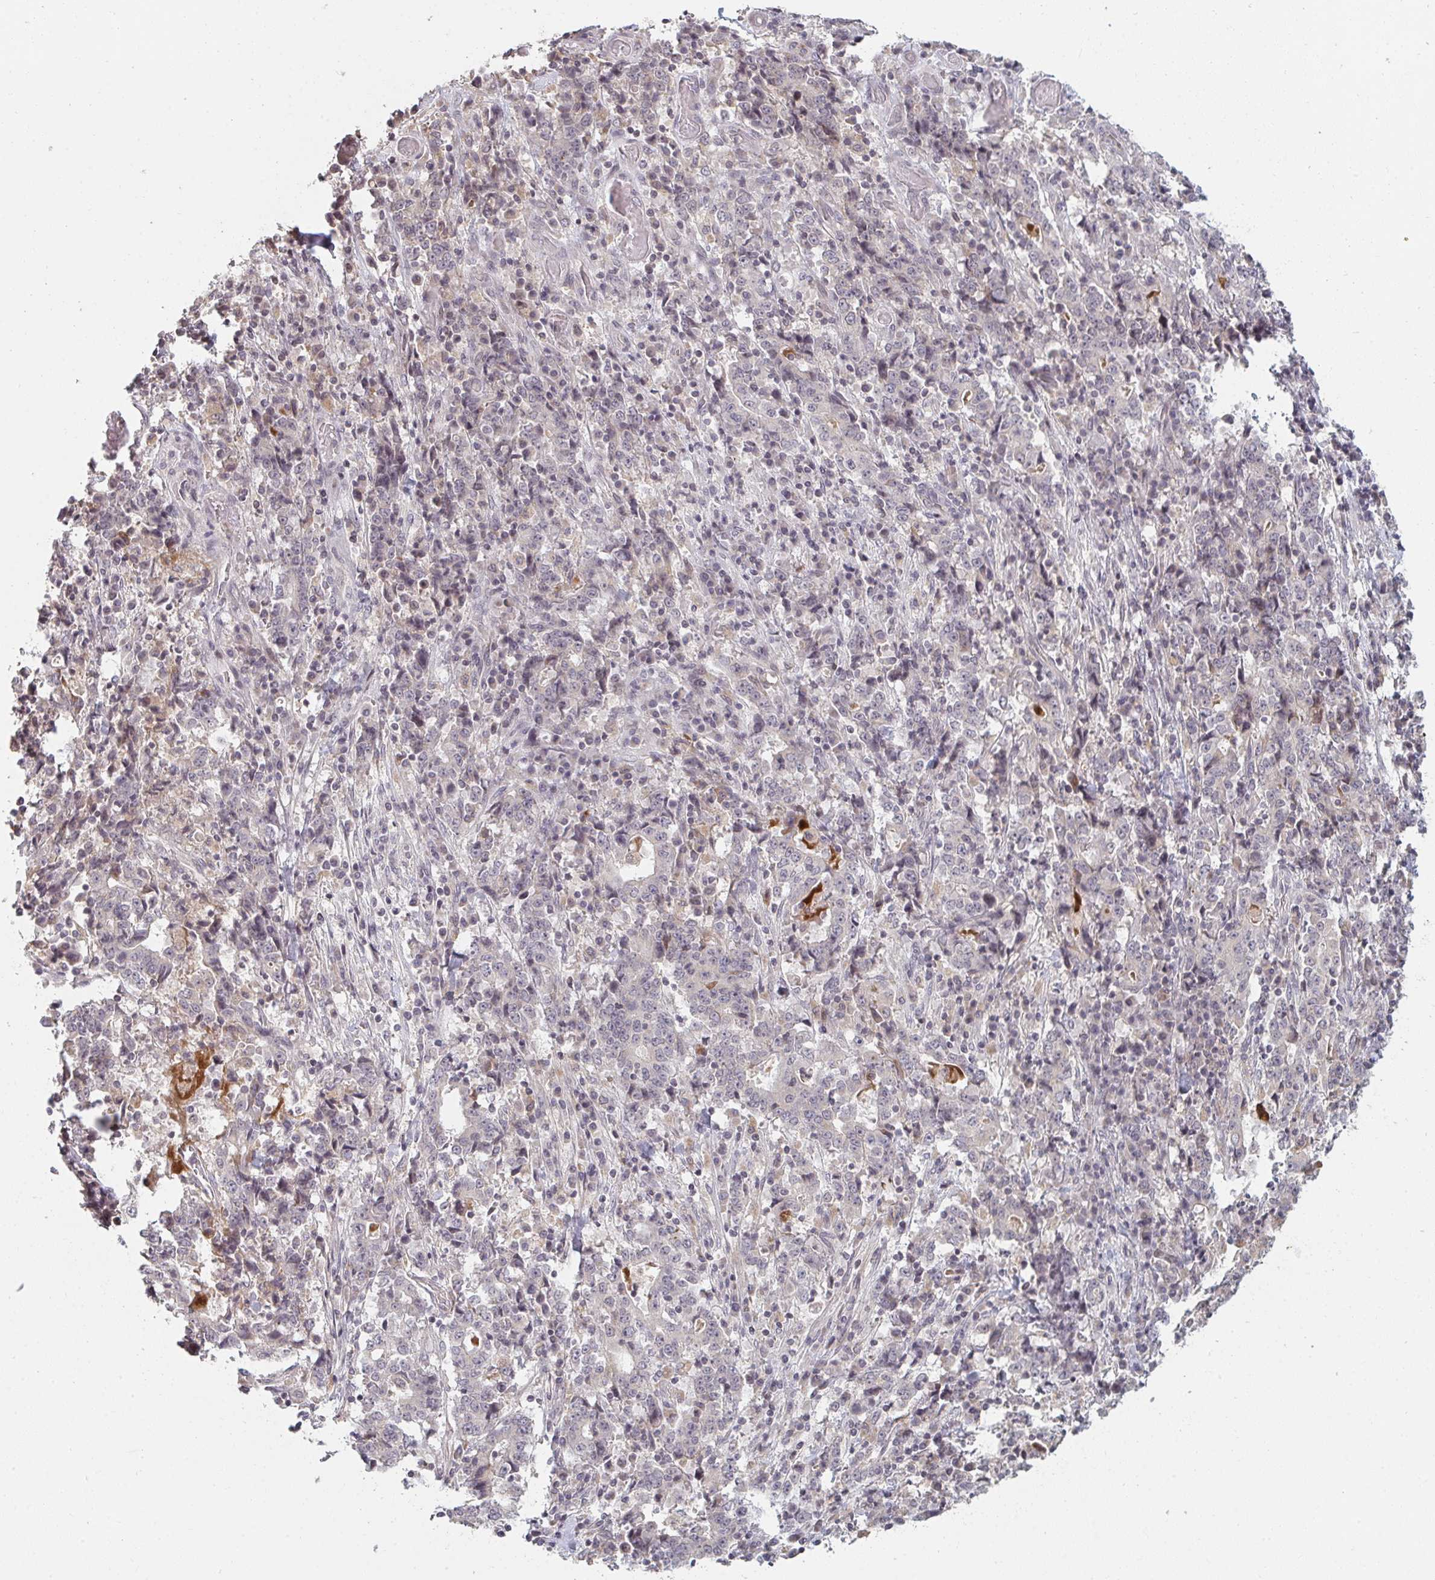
{"staining": {"intensity": "negative", "quantity": "none", "location": "none"}, "tissue": "stomach cancer", "cell_type": "Tumor cells", "image_type": "cancer", "snomed": [{"axis": "morphology", "description": "Normal tissue, NOS"}, {"axis": "morphology", "description": "Adenocarcinoma, NOS"}, {"axis": "topography", "description": "Stomach, upper"}, {"axis": "topography", "description": "Stomach"}], "caption": "Stomach adenocarcinoma stained for a protein using immunohistochemistry reveals no expression tumor cells.", "gene": "DCST1", "patient": {"sex": "male", "age": 59}}